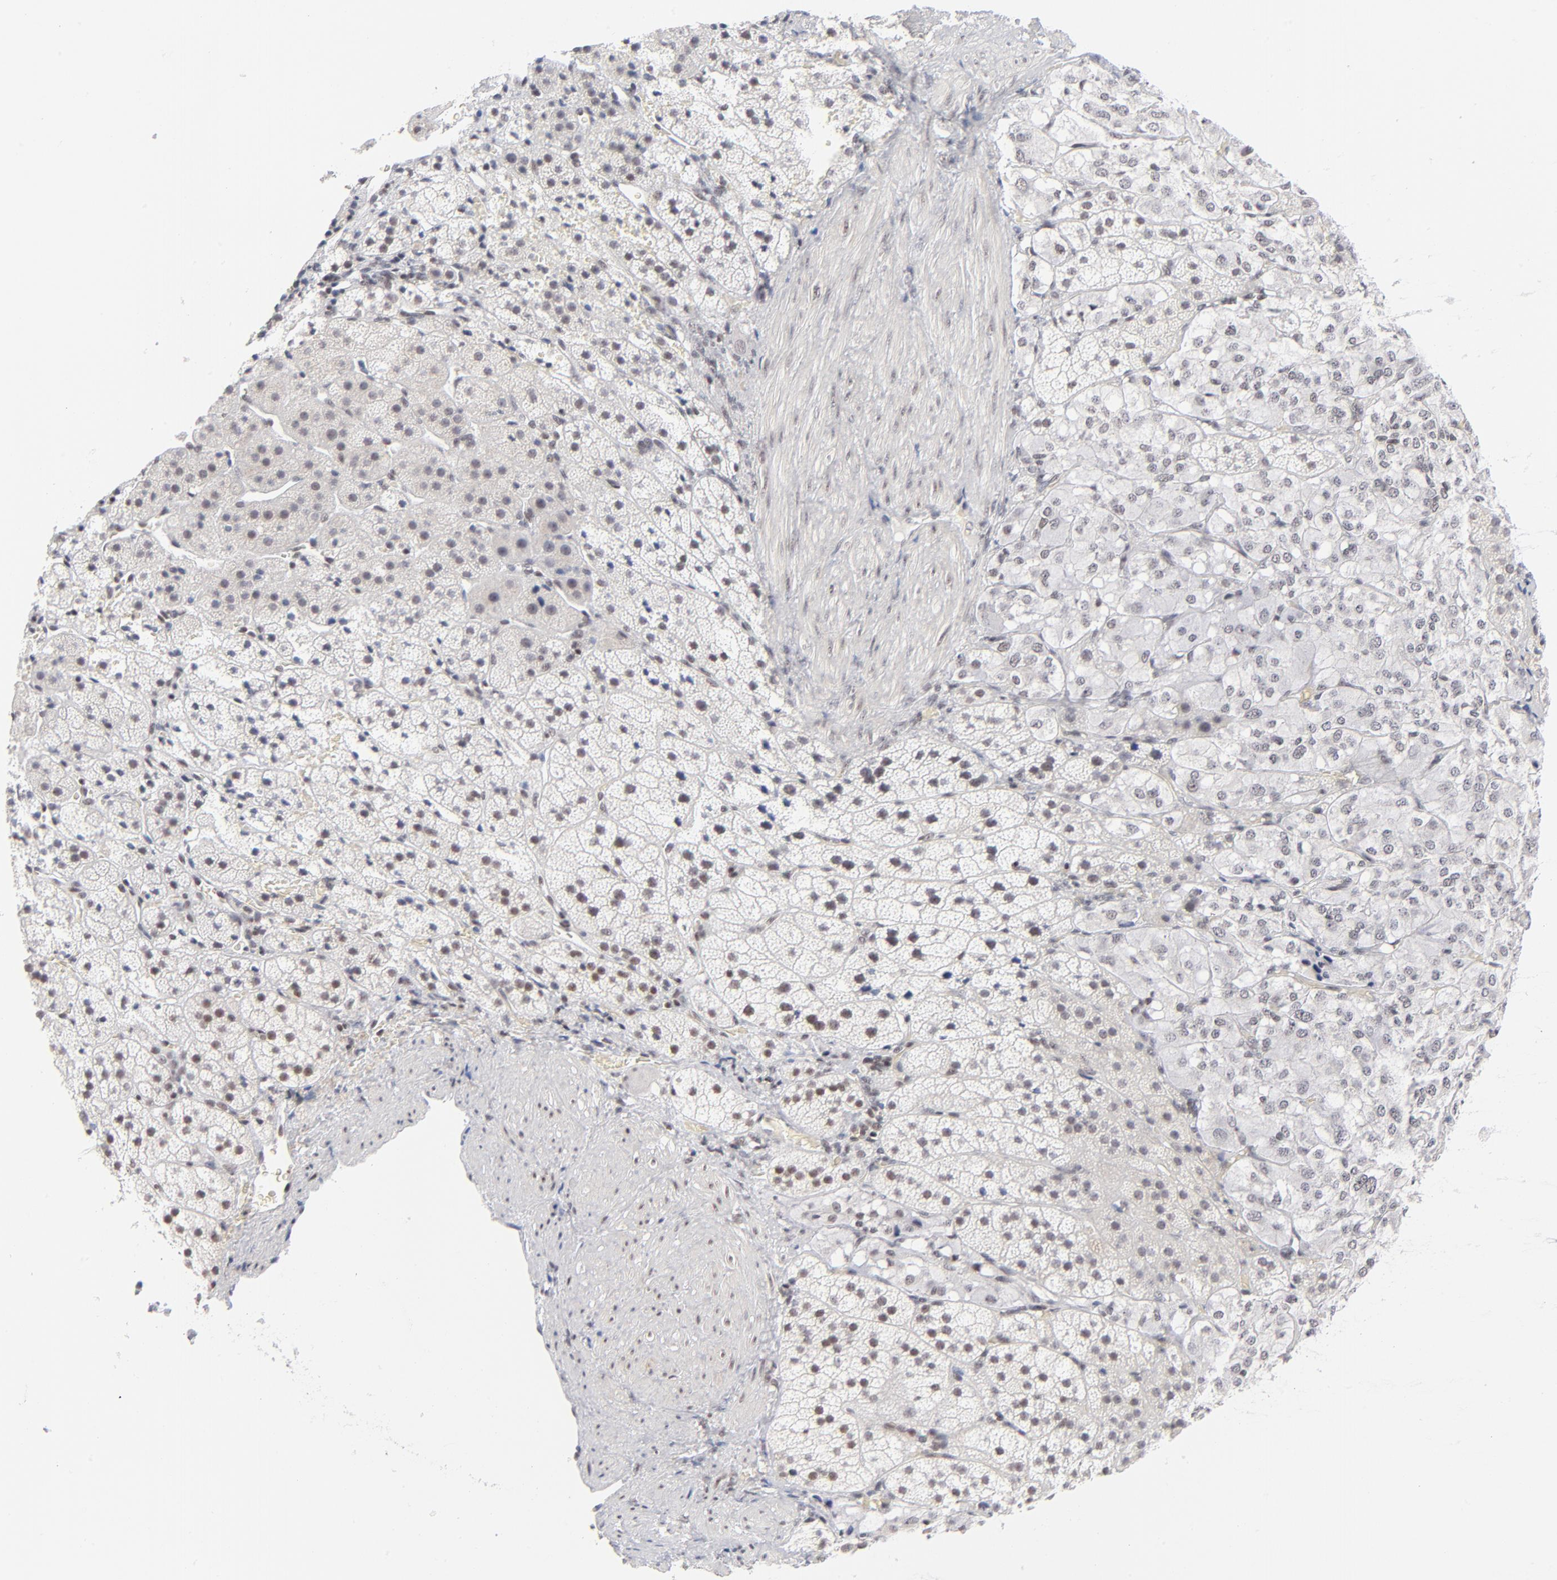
{"staining": {"intensity": "weak", "quantity": "25%-75%", "location": "nuclear"}, "tissue": "adrenal gland", "cell_type": "Glandular cells", "image_type": "normal", "snomed": [{"axis": "morphology", "description": "Normal tissue, NOS"}, {"axis": "topography", "description": "Adrenal gland"}], "caption": "DAB (3,3'-diaminobenzidine) immunohistochemical staining of unremarkable human adrenal gland demonstrates weak nuclear protein staining in about 25%-75% of glandular cells.", "gene": "ZNF143", "patient": {"sex": "female", "age": 44}}